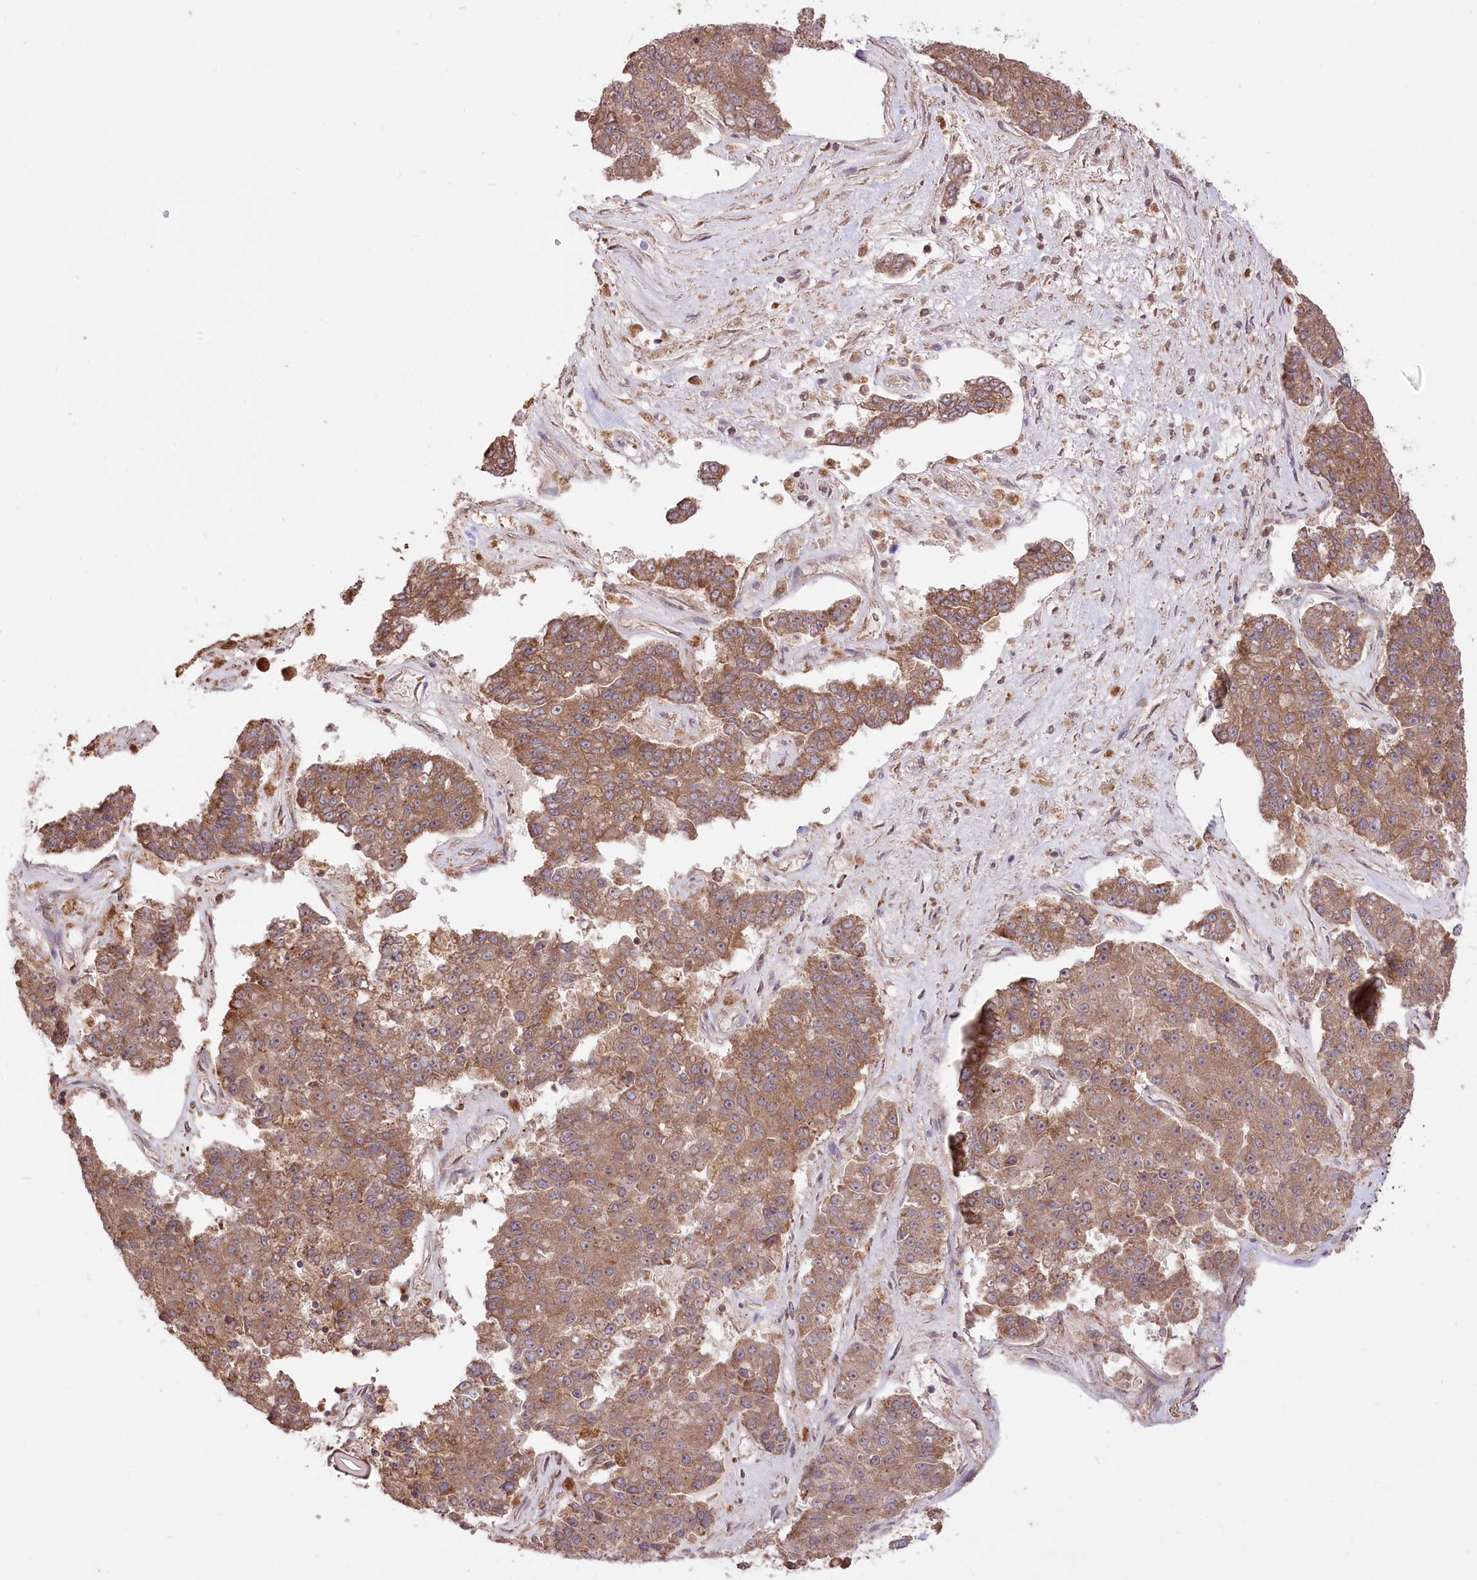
{"staining": {"intensity": "moderate", "quantity": ">75%", "location": "cytoplasmic/membranous"}, "tissue": "pancreatic cancer", "cell_type": "Tumor cells", "image_type": "cancer", "snomed": [{"axis": "morphology", "description": "Adenocarcinoma, NOS"}, {"axis": "topography", "description": "Pancreas"}], "caption": "This micrograph reveals immunohistochemistry (IHC) staining of human pancreatic cancer, with medium moderate cytoplasmic/membranous positivity in about >75% of tumor cells.", "gene": "XYLB", "patient": {"sex": "male", "age": 50}}